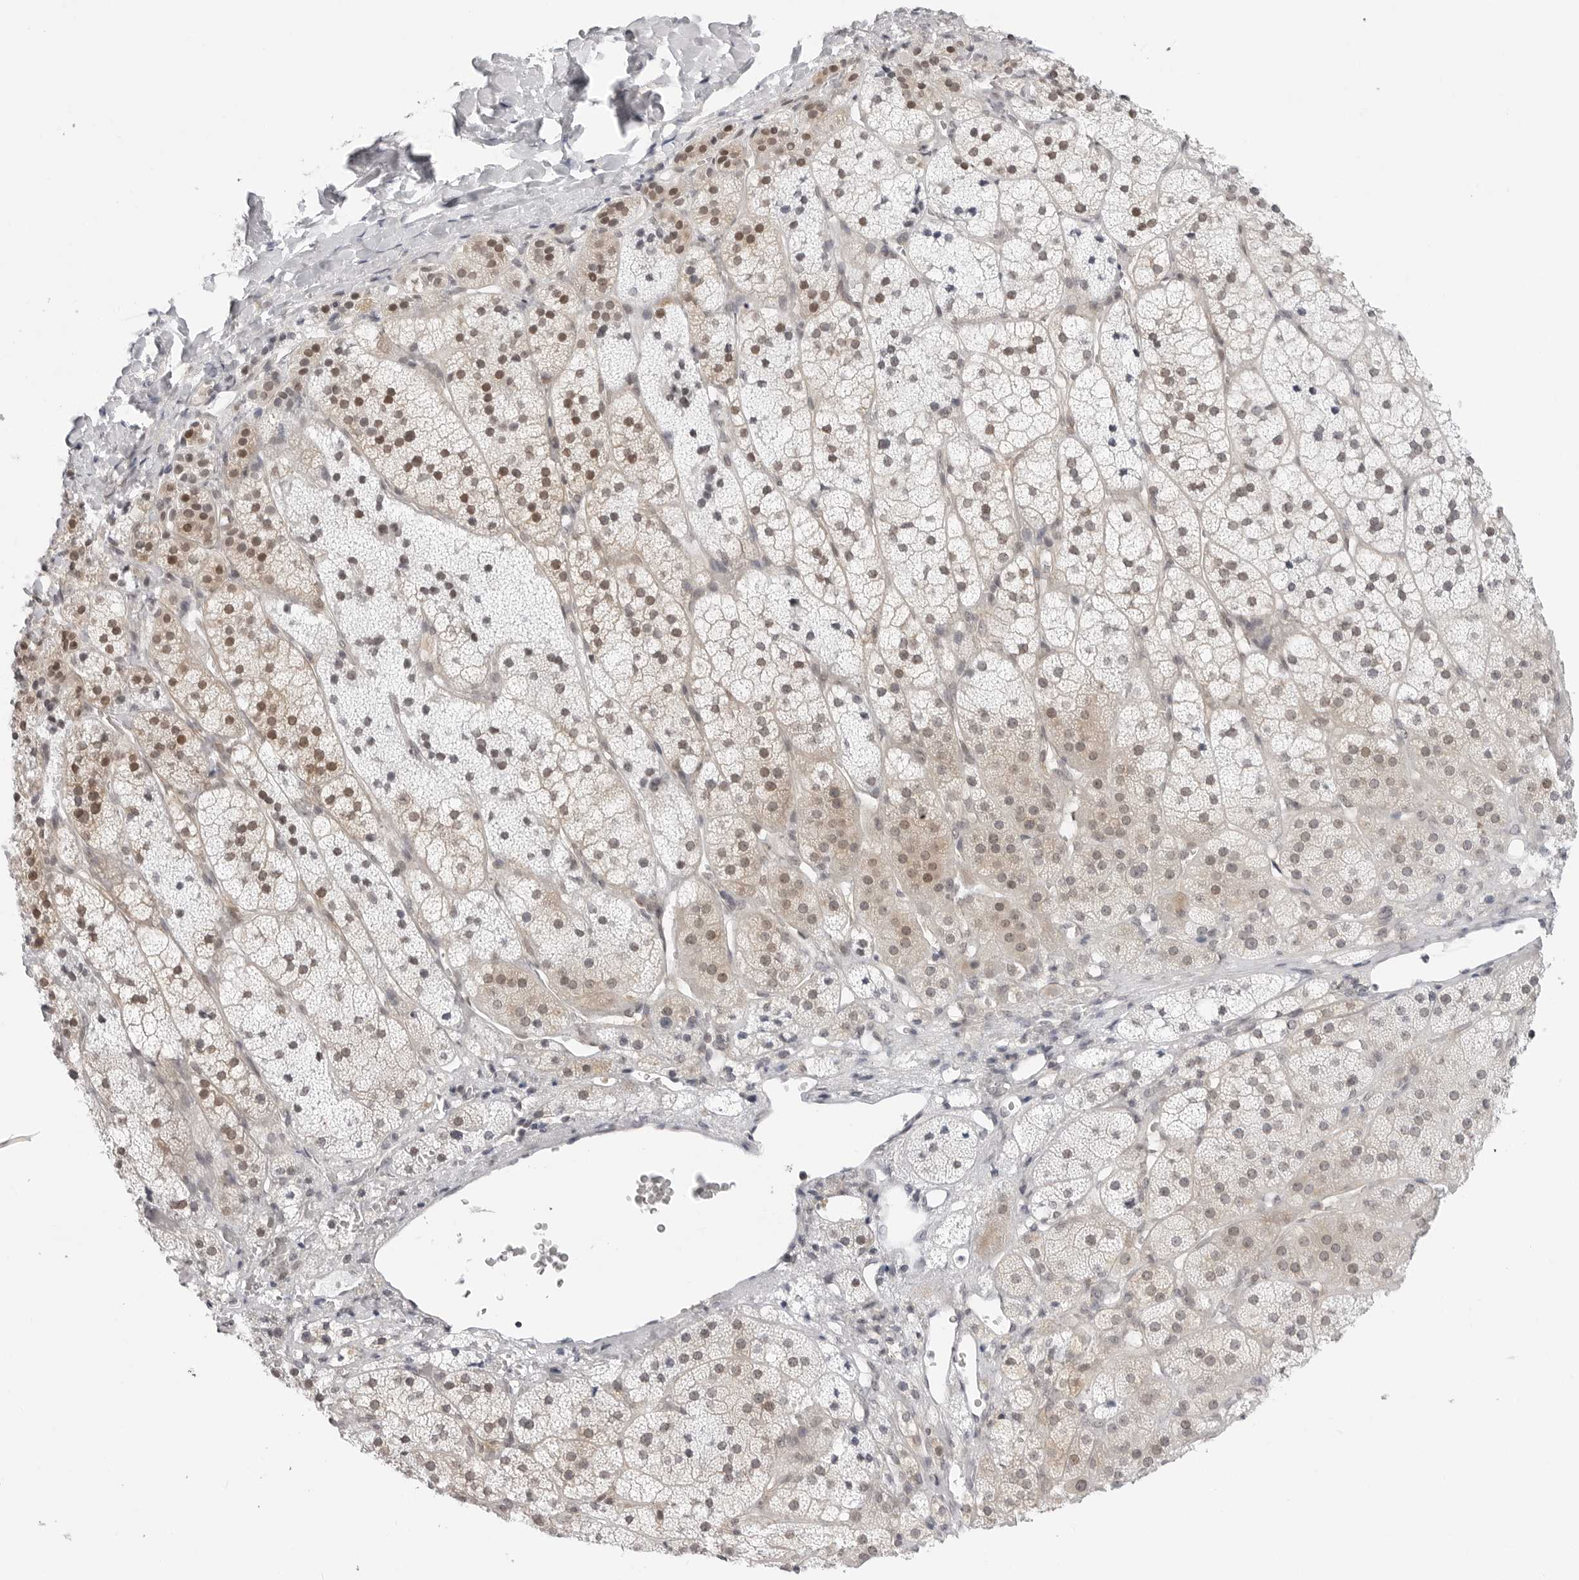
{"staining": {"intensity": "moderate", "quantity": "25%-75%", "location": "cytoplasmic/membranous,nuclear"}, "tissue": "adrenal gland", "cell_type": "Glandular cells", "image_type": "normal", "snomed": [{"axis": "morphology", "description": "Normal tissue, NOS"}, {"axis": "topography", "description": "Adrenal gland"}], "caption": "This is a photomicrograph of immunohistochemistry (IHC) staining of normal adrenal gland, which shows moderate staining in the cytoplasmic/membranous,nuclear of glandular cells.", "gene": "PPP2R5C", "patient": {"sex": "female", "age": 44}}